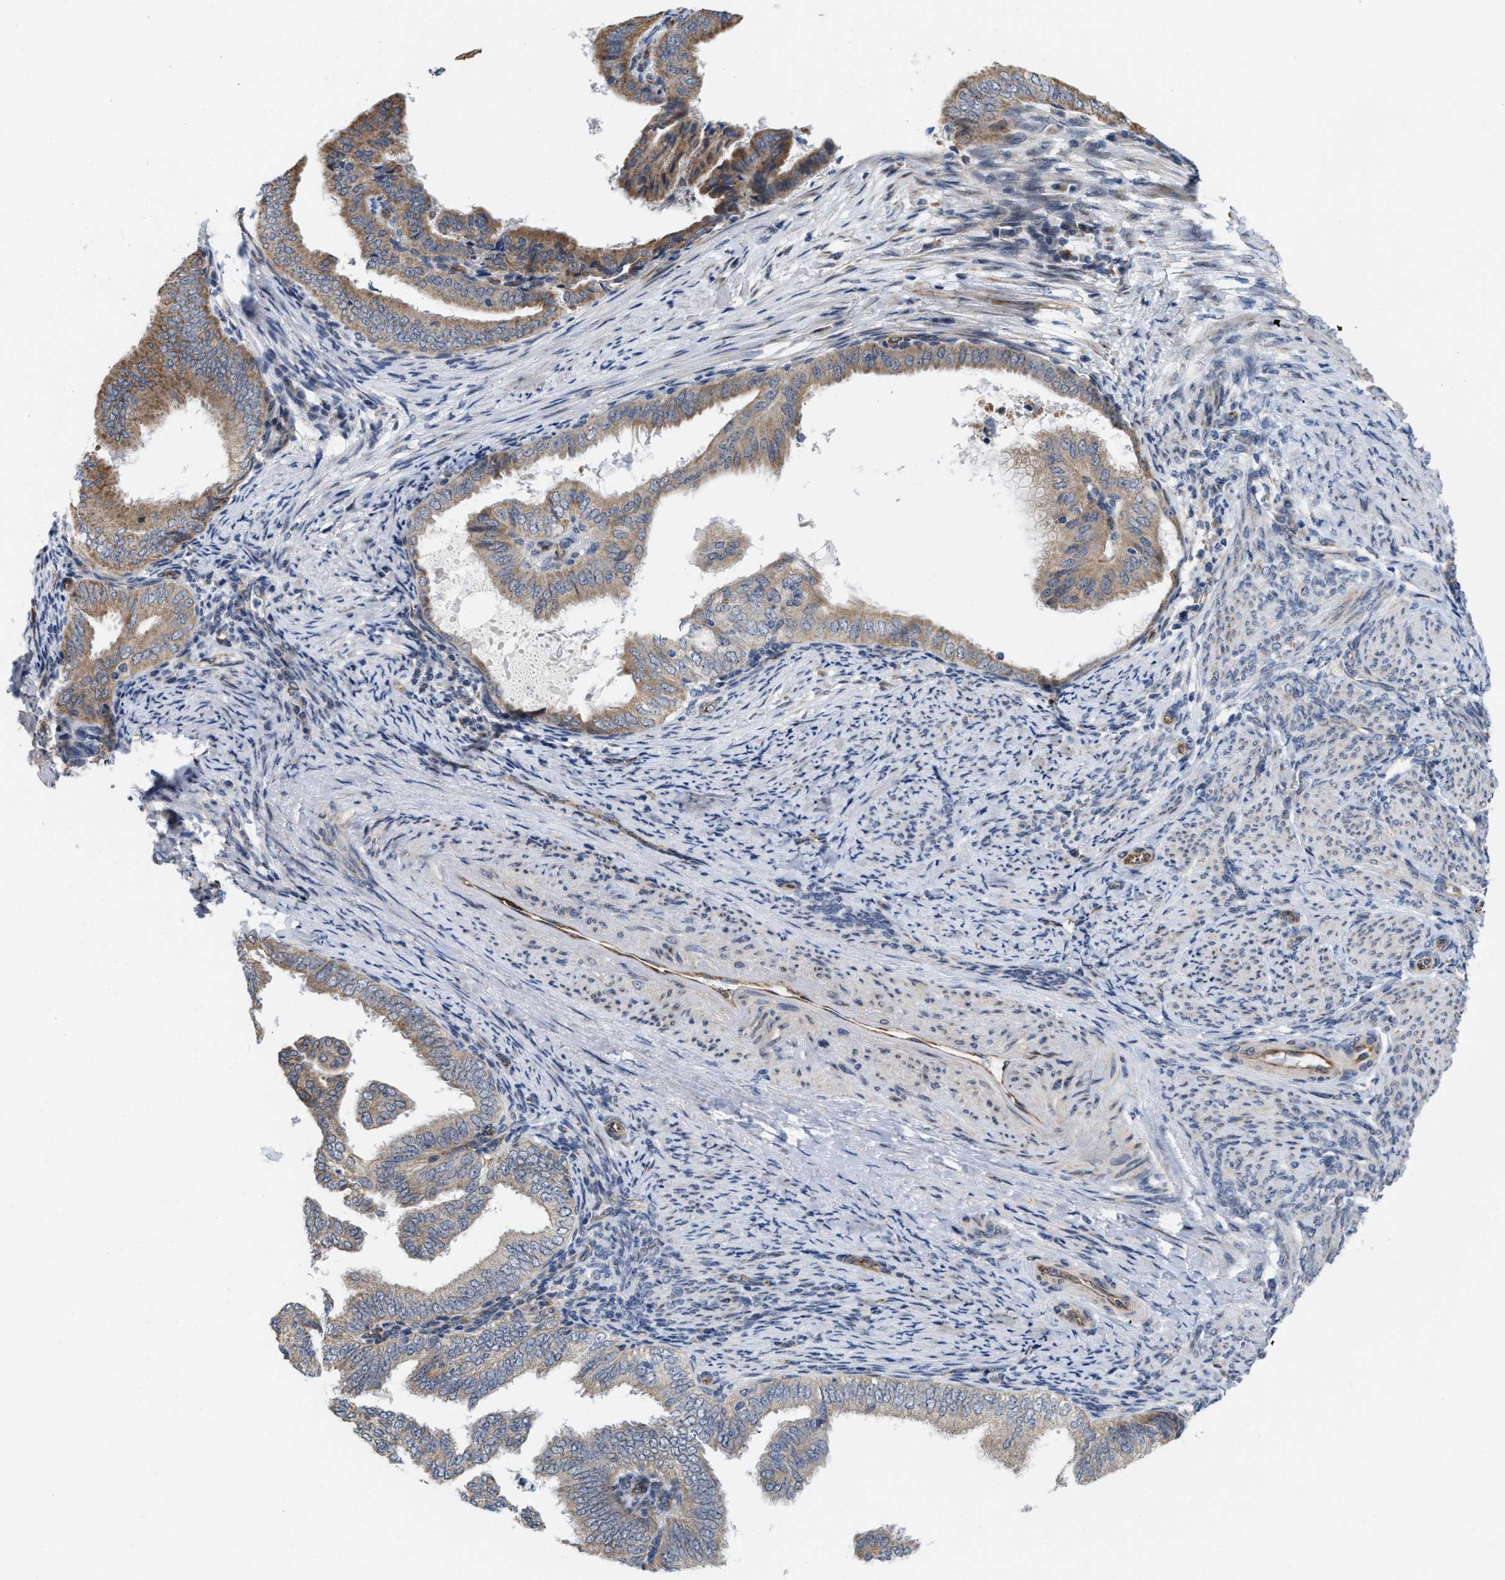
{"staining": {"intensity": "moderate", "quantity": ">75%", "location": "cytoplasmic/membranous"}, "tissue": "endometrial cancer", "cell_type": "Tumor cells", "image_type": "cancer", "snomed": [{"axis": "morphology", "description": "Adenocarcinoma, NOS"}, {"axis": "topography", "description": "Endometrium"}], "caption": "A micrograph showing moderate cytoplasmic/membranous staining in approximately >75% of tumor cells in endometrial cancer, as visualized by brown immunohistochemical staining.", "gene": "EOGT", "patient": {"sex": "female", "age": 58}}